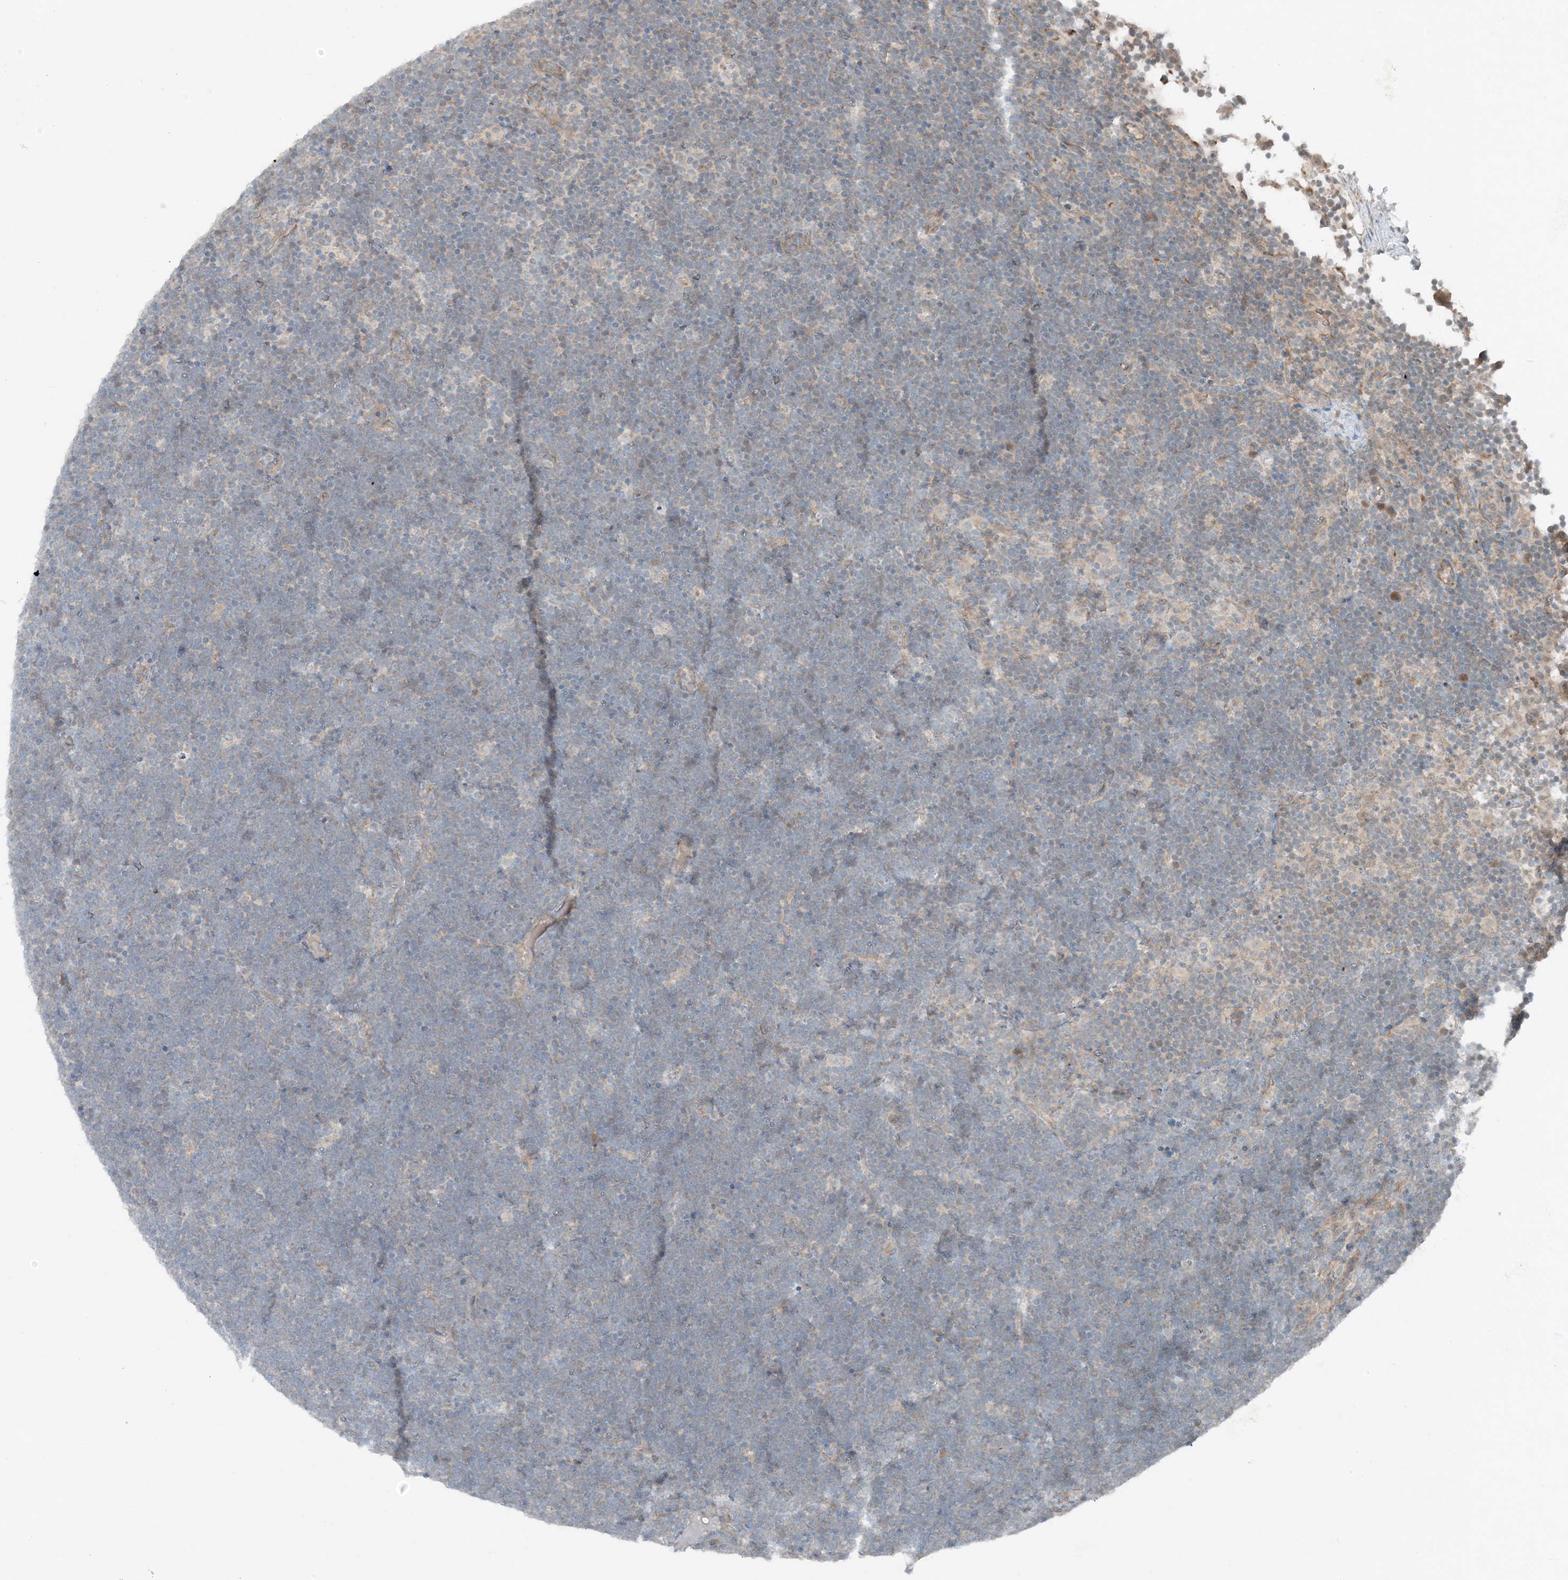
{"staining": {"intensity": "negative", "quantity": "none", "location": "none"}, "tissue": "lymphoma", "cell_type": "Tumor cells", "image_type": "cancer", "snomed": [{"axis": "morphology", "description": "Malignant lymphoma, non-Hodgkin's type, High grade"}, {"axis": "topography", "description": "Lymph node"}], "caption": "IHC of lymphoma exhibits no positivity in tumor cells. The staining is performed using DAB brown chromogen with nuclei counter-stained in using hematoxylin.", "gene": "MITD1", "patient": {"sex": "male", "age": 13}}